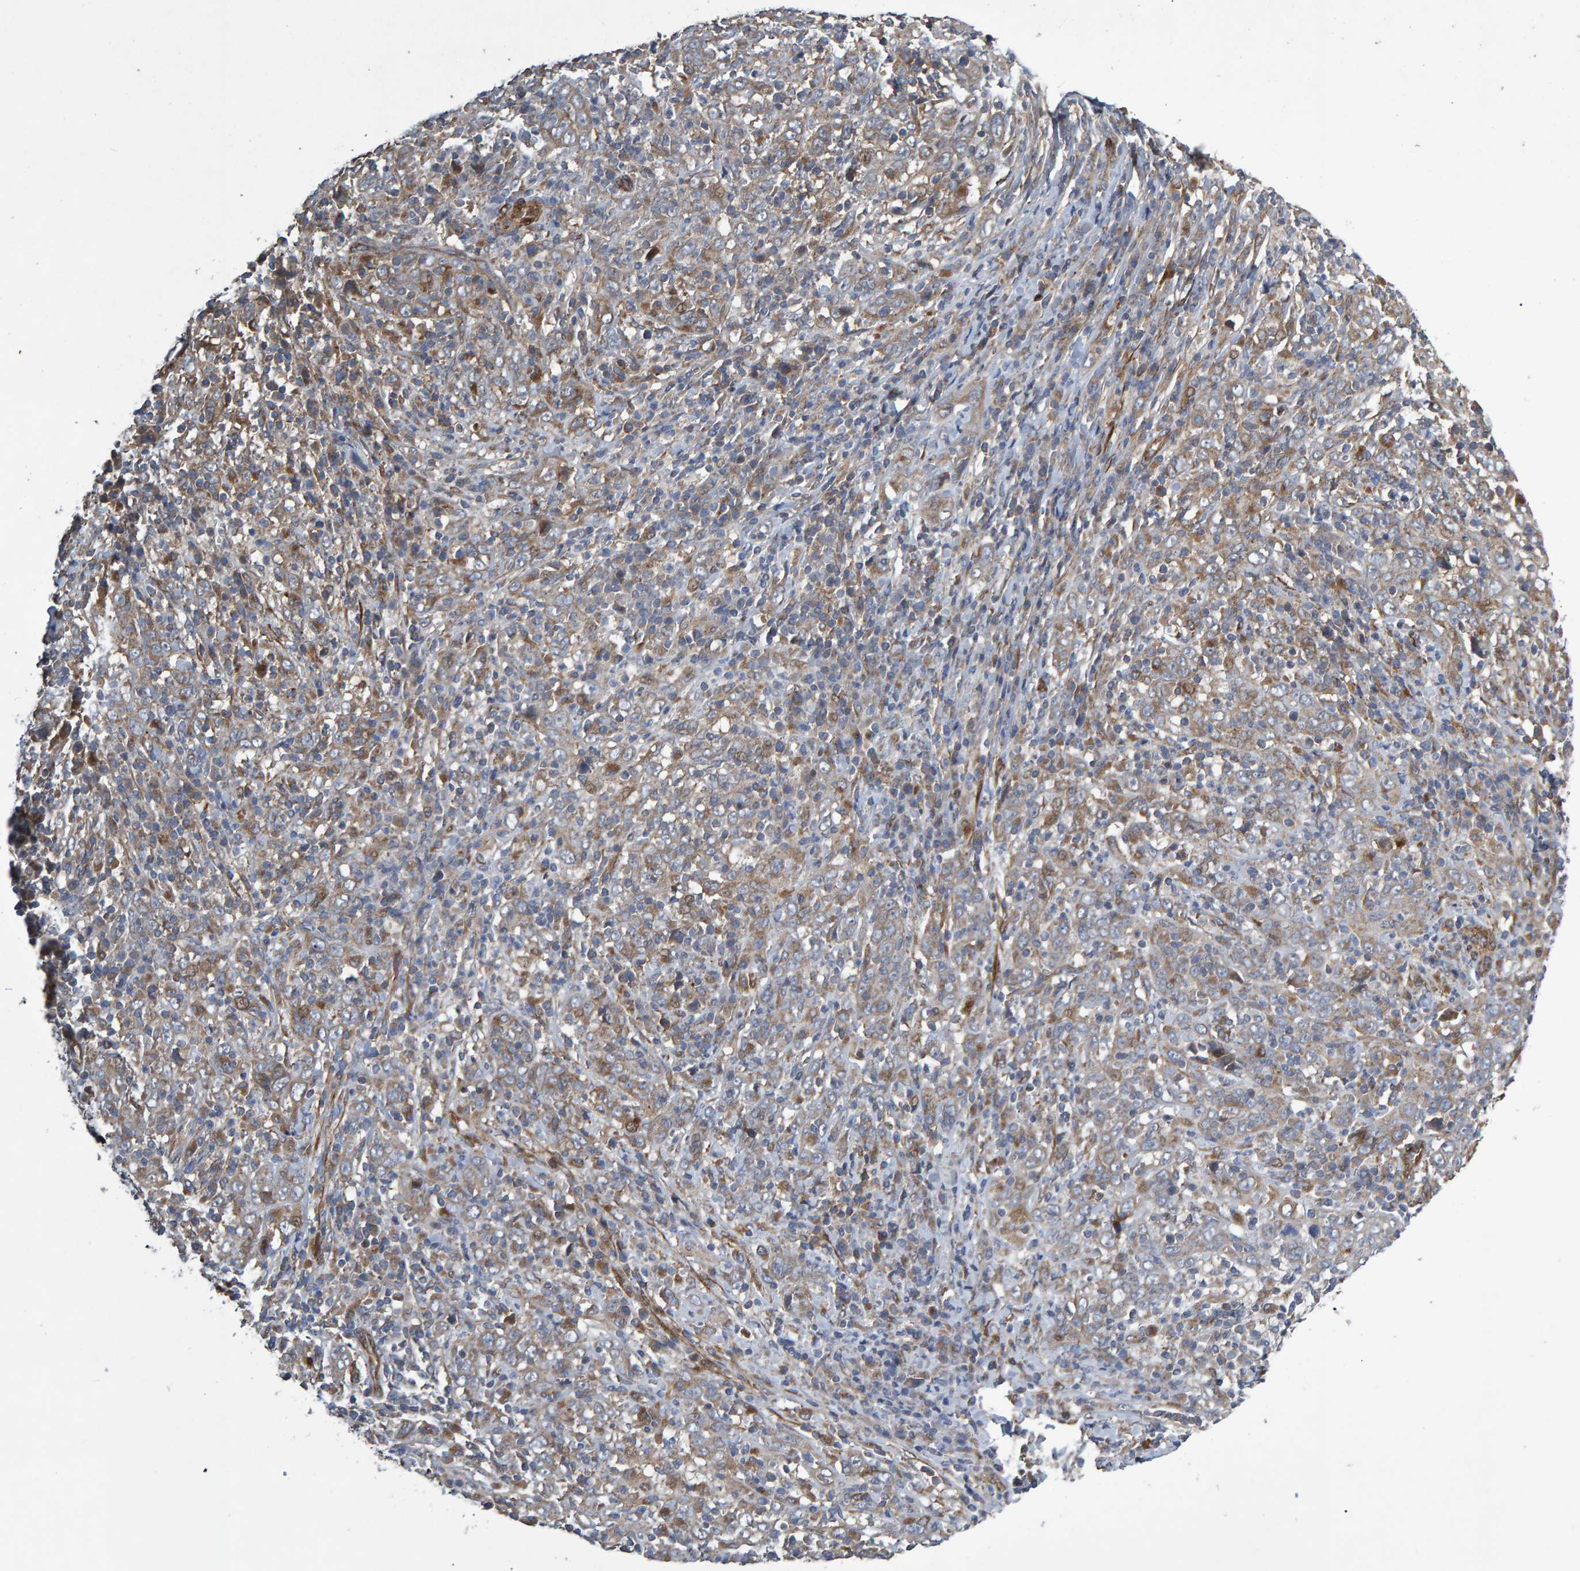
{"staining": {"intensity": "moderate", "quantity": ">75%", "location": "cytoplasmic/membranous"}, "tissue": "cervical cancer", "cell_type": "Tumor cells", "image_type": "cancer", "snomed": [{"axis": "morphology", "description": "Squamous cell carcinoma, NOS"}, {"axis": "topography", "description": "Cervix"}], "caption": "DAB (3,3'-diaminobenzidine) immunohistochemical staining of human cervical cancer (squamous cell carcinoma) shows moderate cytoplasmic/membranous protein positivity in approximately >75% of tumor cells.", "gene": "SLIT2", "patient": {"sex": "female", "age": 46}}